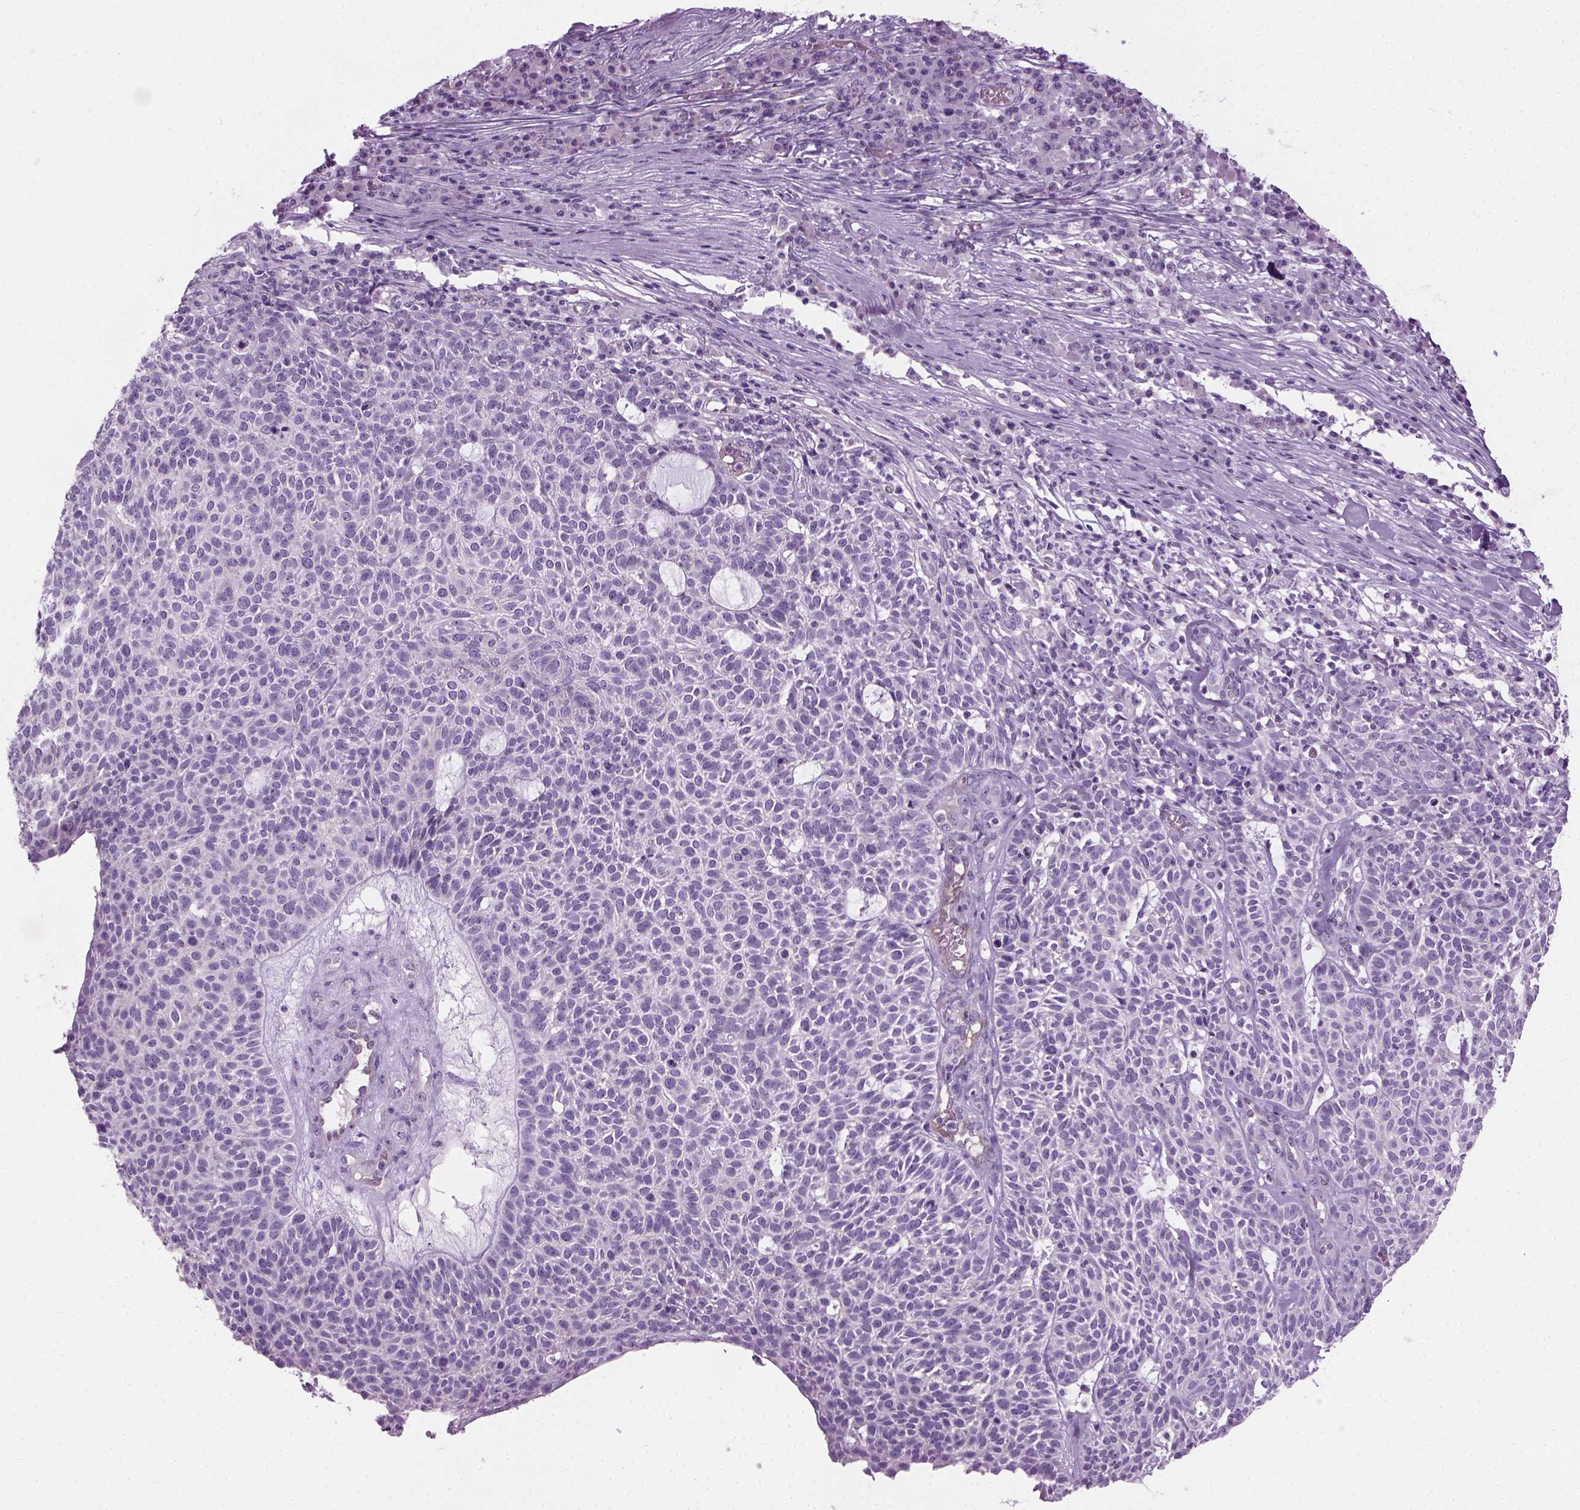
{"staining": {"intensity": "negative", "quantity": "none", "location": "none"}, "tissue": "skin cancer", "cell_type": "Tumor cells", "image_type": "cancer", "snomed": [{"axis": "morphology", "description": "Squamous cell carcinoma, NOS"}, {"axis": "topography", "description": "Skin"}], "caption": "Immunohistochemical staining of human squamous cell carcinoma (skin) exhibits no significant expression in tumor cells.", "gene": "CIBAR2", "patient": {"sex": "female", "age": 90}}